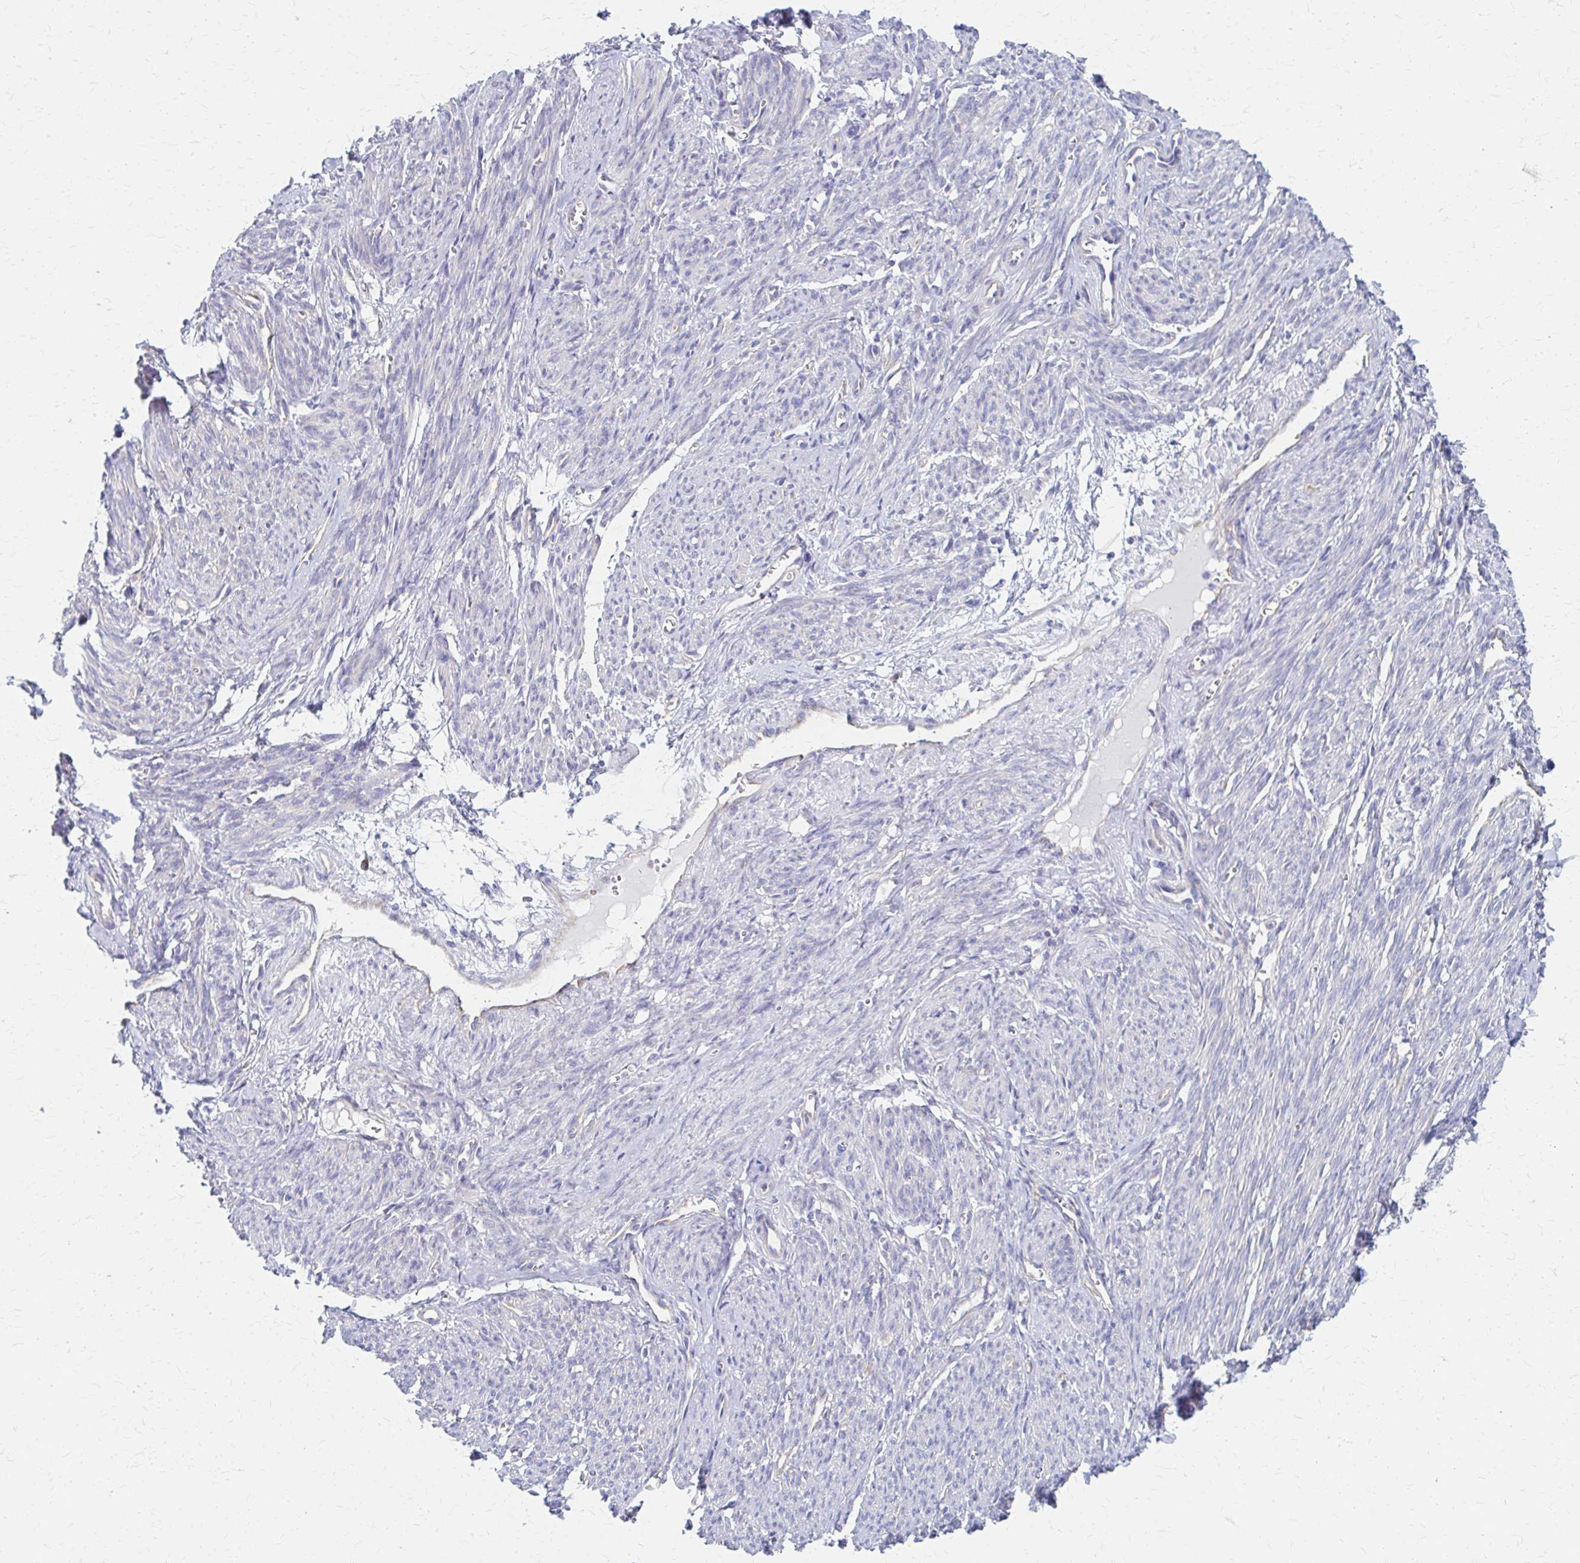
{"staining": {"intensity": "negative", "quantity": "none", "location": "none"}, "tissue": "smooth muscle", "cell_type": "Smooth muscle cells", "image_type": "normal", "snomed": [{"axis": "morphology", "description": "Normal tissue, NOS"}, {"axis": "topography", "description": "Smooth muscle"}], "caption": "This is an IHC photomicrograph of unremarkable human smooth muscle. There is no staining in smooth muscle cells.", "gene": "RPL27A", "patient": {"sex": "female", "age": 65}}